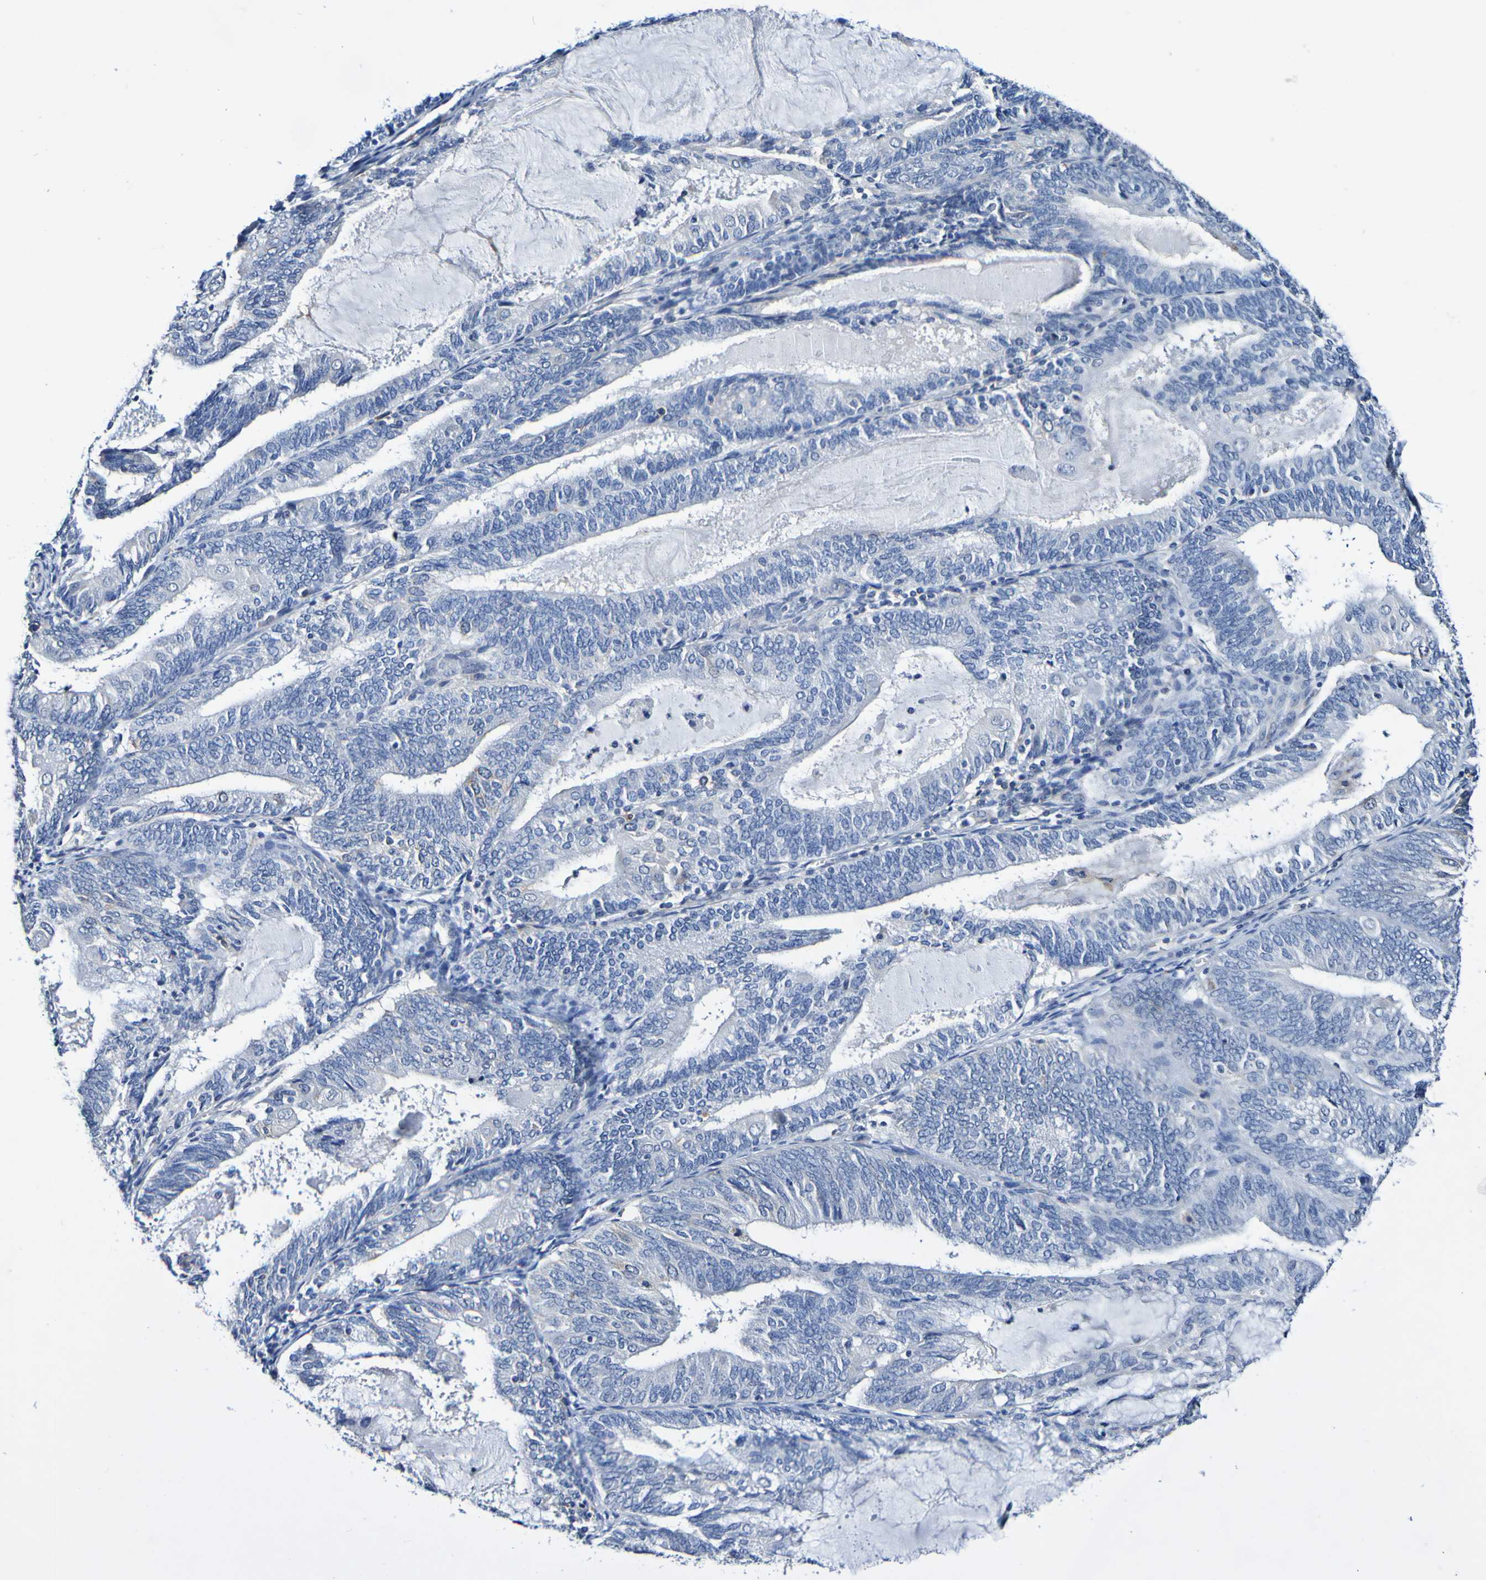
{"staining": {"intensity": "negative", "quantity": "none", "location": "none"}, "tissue": "endometrial cancer", "cell_type": "Tumor cells", "image_type": "cancer", "snomed": [{"axis": "morphology", "description": "Adenocarcinoma, NOS"}, {"axis": "topography", "description": "Endometrium"}], "caption": "Tumor cells are negative for protein expression in human endometrial cancer.", "gene": "ACVR1C", "patient": {"sex": "female", "age": 81}}